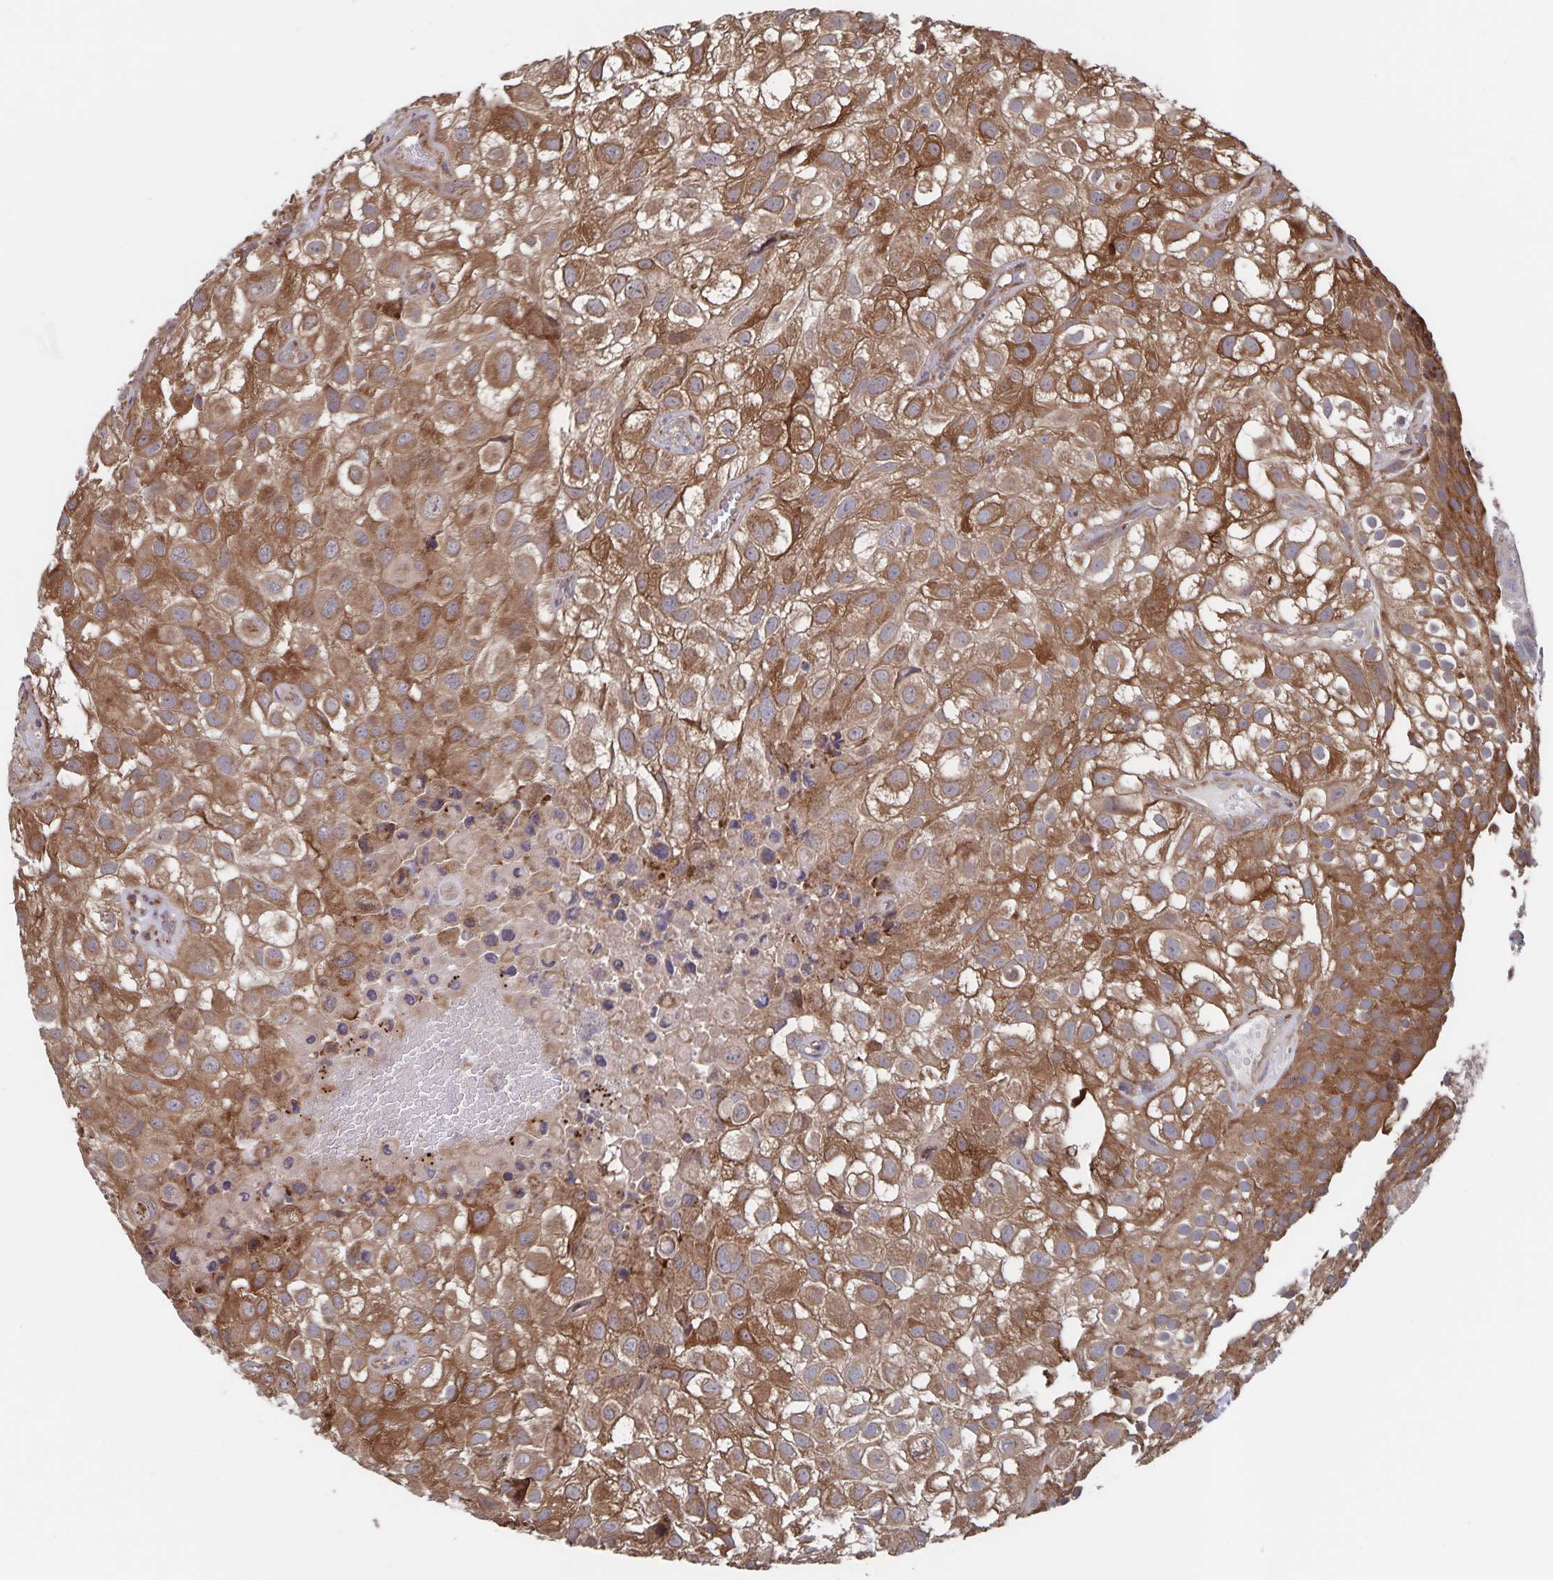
{"staining": {"intensity": "moderate", "quantity": ">75%", "location": "cytoplasmic/membranous"}, "tissue": "urothelial cancer", "cell_type": "Tumor cells", "image_type": "cancer", "snomed": [{"axis": "morphology", "description": "Urothelial carcinoma, High grade"}, {"axis": "topography", "description": "Urinary bladder"}], "caption": "Urothelial carcinoma (high-grade) stained with immunohistochemistry (IHC) reveals moderate cytoplasmic/membranous positivity in about >75% of tumor cells. (brown staining indicates protein expression, while blue staining denotes nuclei).", "gene": "ACACA", "patient": {"sex": "male", "age": 56}}